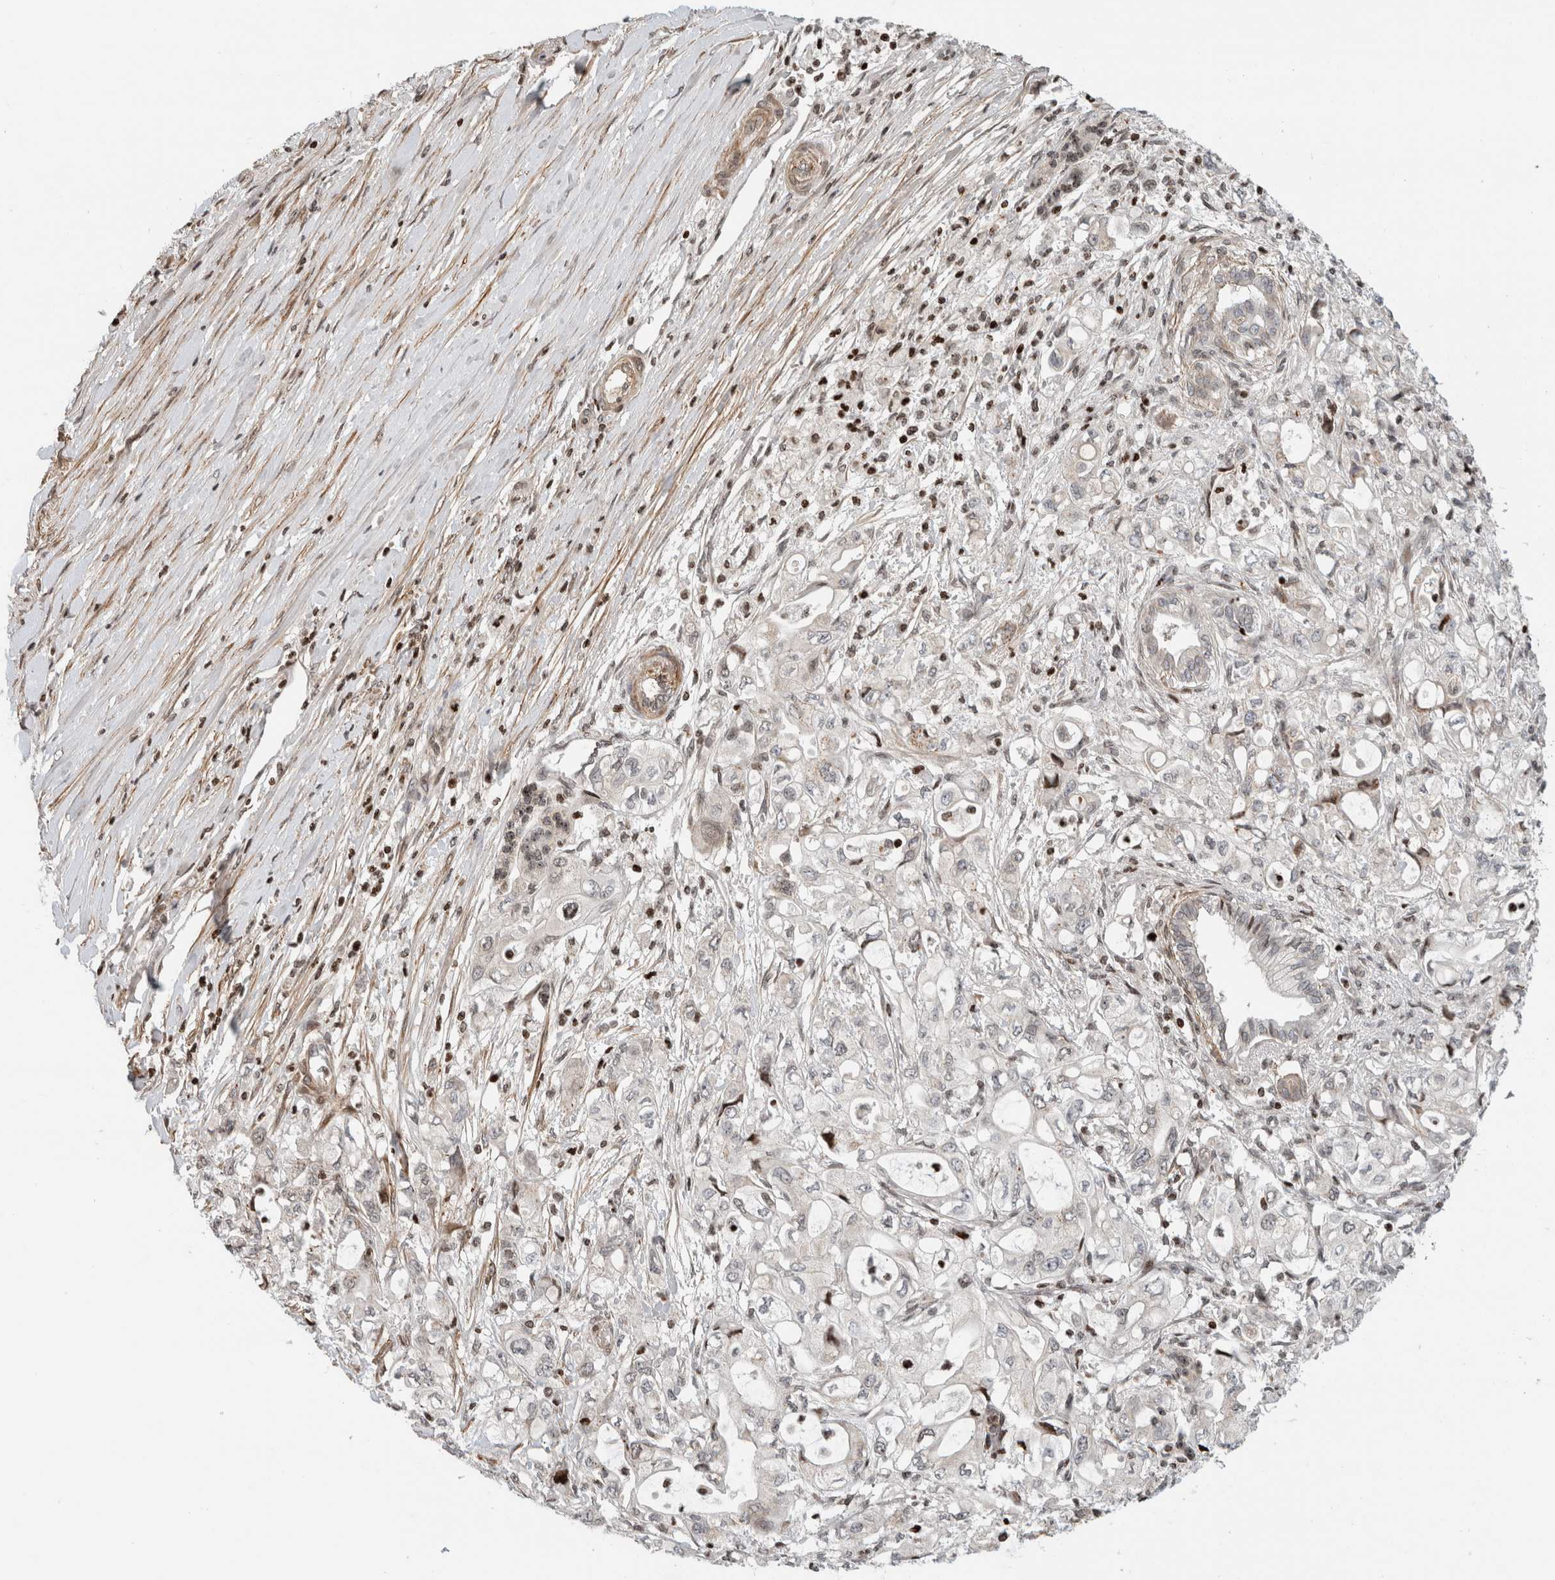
{"staining": {"intensity": "negative", "quantity": "none", "location": "none"}, "tissue": "pancreatic cancer", "cell_type": "Tumor cells", "image_type": "cancer", "snomed": [{"axis": "morphology", "description": "Adenocarcinoma, NOS"}, {"axis": "topography", "description": "Pancreas"}], "caption": "This photomicrograph is of pancreatic cancer stained with immunohistochemistry (IHC) to label a protein in brown with the nuclei are counter-stained blue. There is no staining in tumor cells.", "gene": "GINS4", "patient": {"sex": "male", "age": 79}}